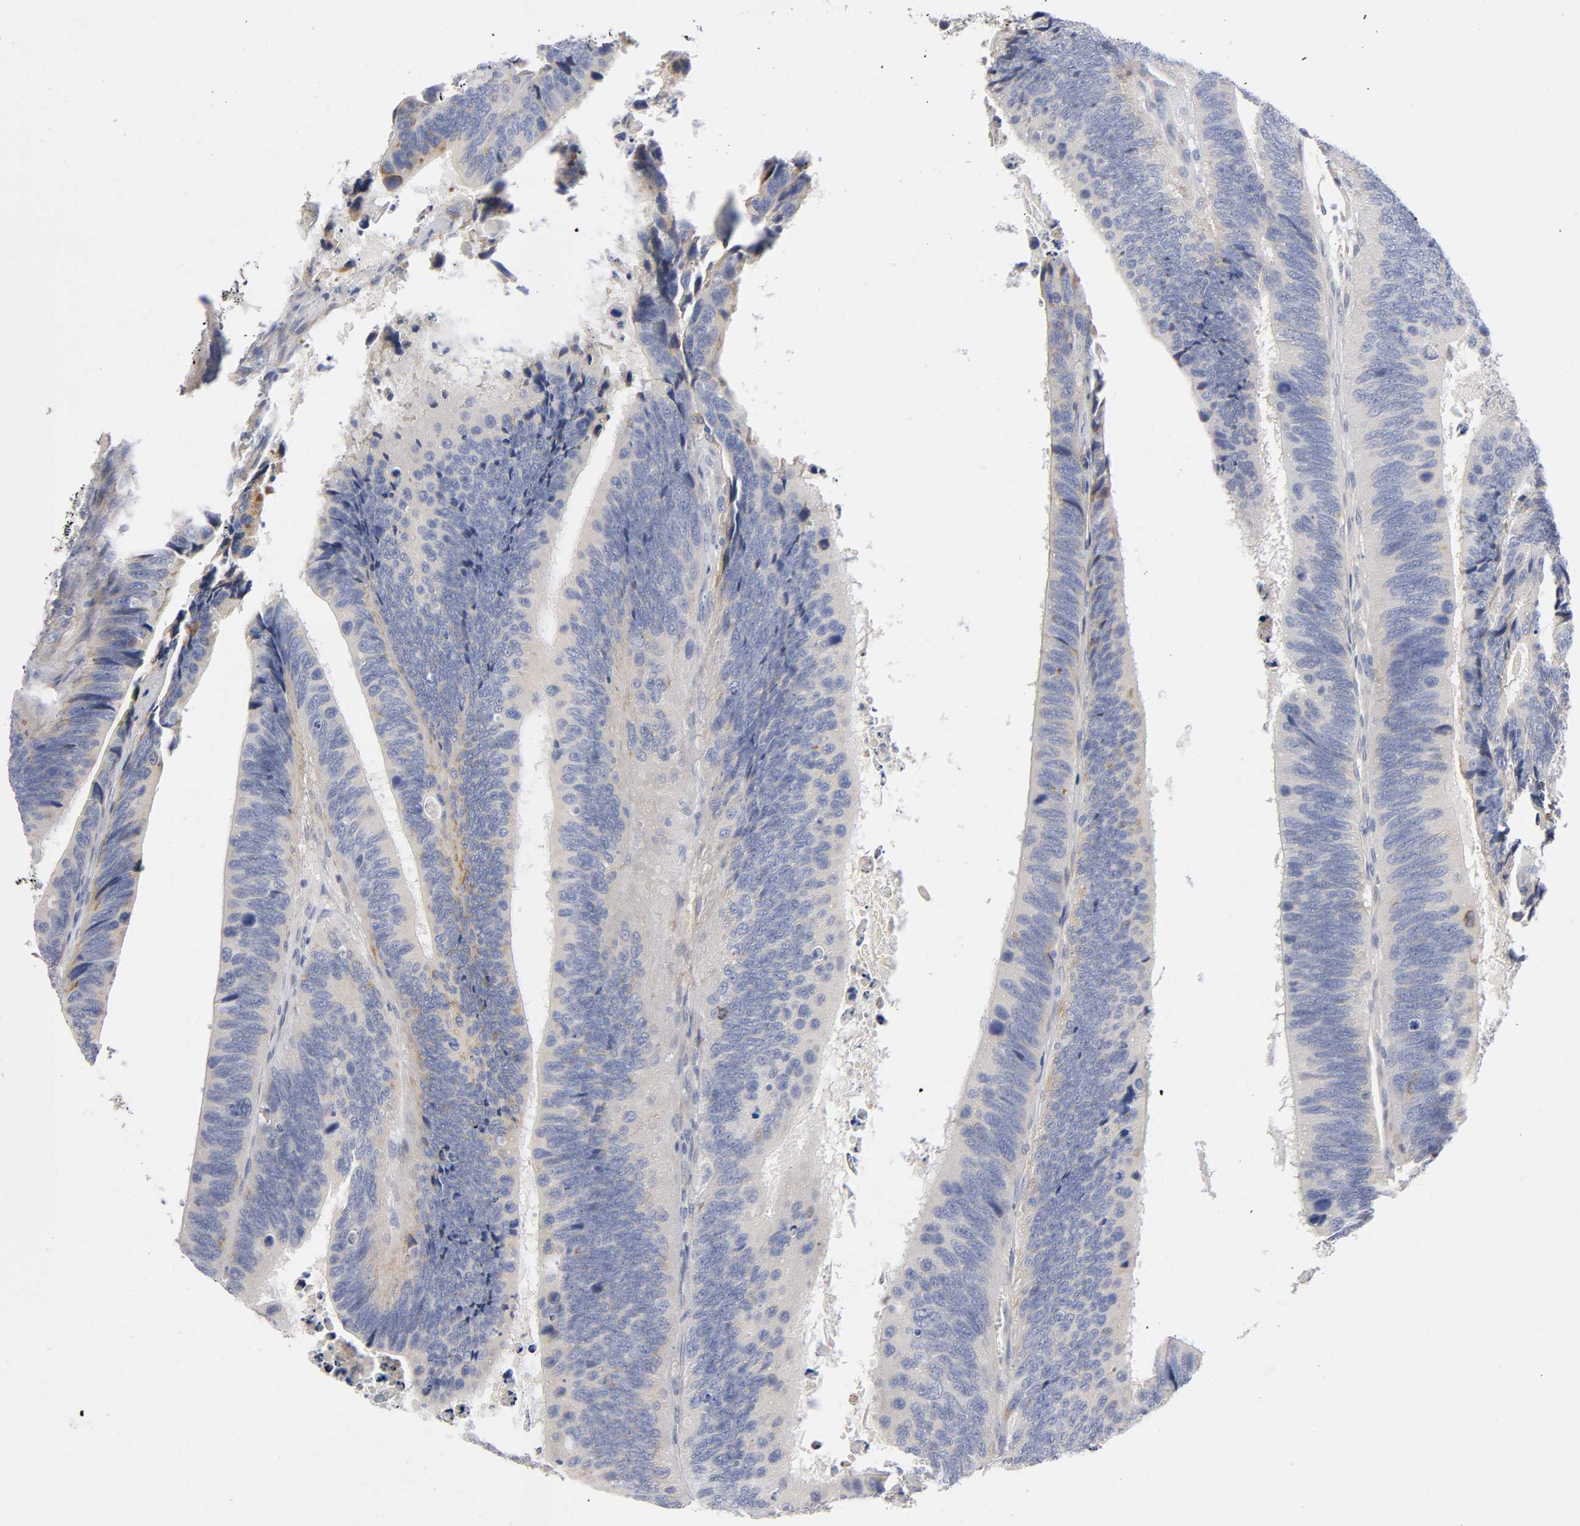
{"staining": {"intensity": "weak", "quantity": ">75%", "location": "cytoplasmic/membranous"}, "tissue": "colorectal cancer", "cell_type": "Tumor cells", "image_type": "cancer", "snomed": [{"axis": "morphology", "description": "Adenocarcinoma, NOS"}, {"axis": "topography", "description": "Colon"}], "caption": "Brown immunohistochemical staining in colorectal cancer (adenocarcinoma) reveals weak cytoplasmic/membranous expression in approximately >75% of tumor cells. Using DAB (brown) and hematoxylin (blue) stains, captured at high magnification using brightfield microscopy.", "gene": "NOVA1", "patient": {"sex": "male", "age": 72}}